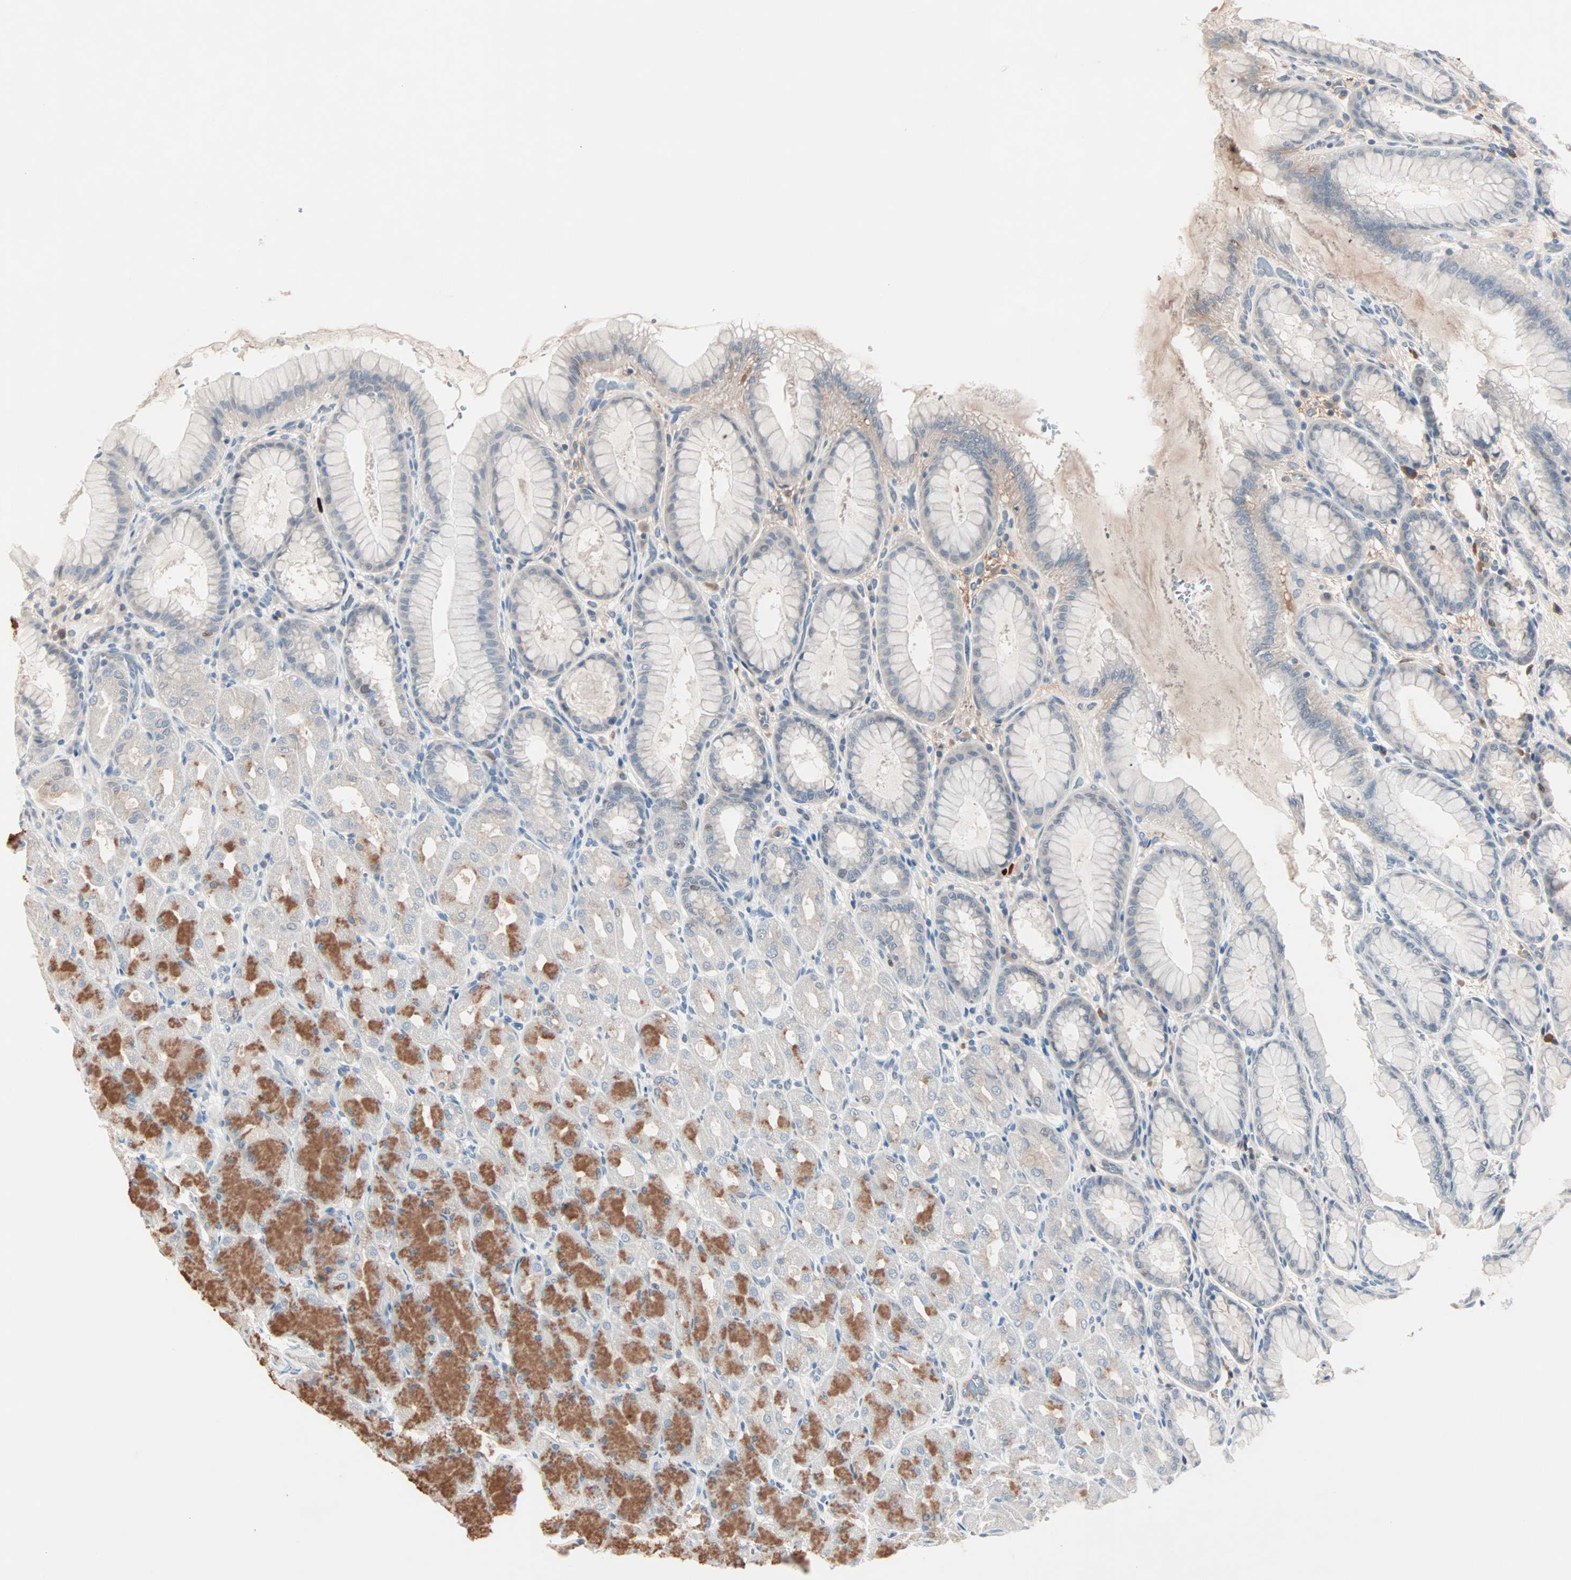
{"staining": {"intensity": "strong", "quantity": "<25%", "location": "cytoplasmic/membranous,nuclear"}, "tissue": "stomach", "cell_type": "Glandular cells", "image_type": "normal", "snomed": [{"axis": "morphology", "description": "Normal tissue, NOS"}, {"axis": "topography", "description": "Stomach, upper"}], "caption": "Unremarkable stomach demonstrates strong cytoplasmic/membranous,nuclear positivity in about <25% of glandular cells, visualized by immunohistochemistry. Nuclei are stained in blue.", "gene": "CCNE2", "patient": {"sex": "female", "age": 56}}